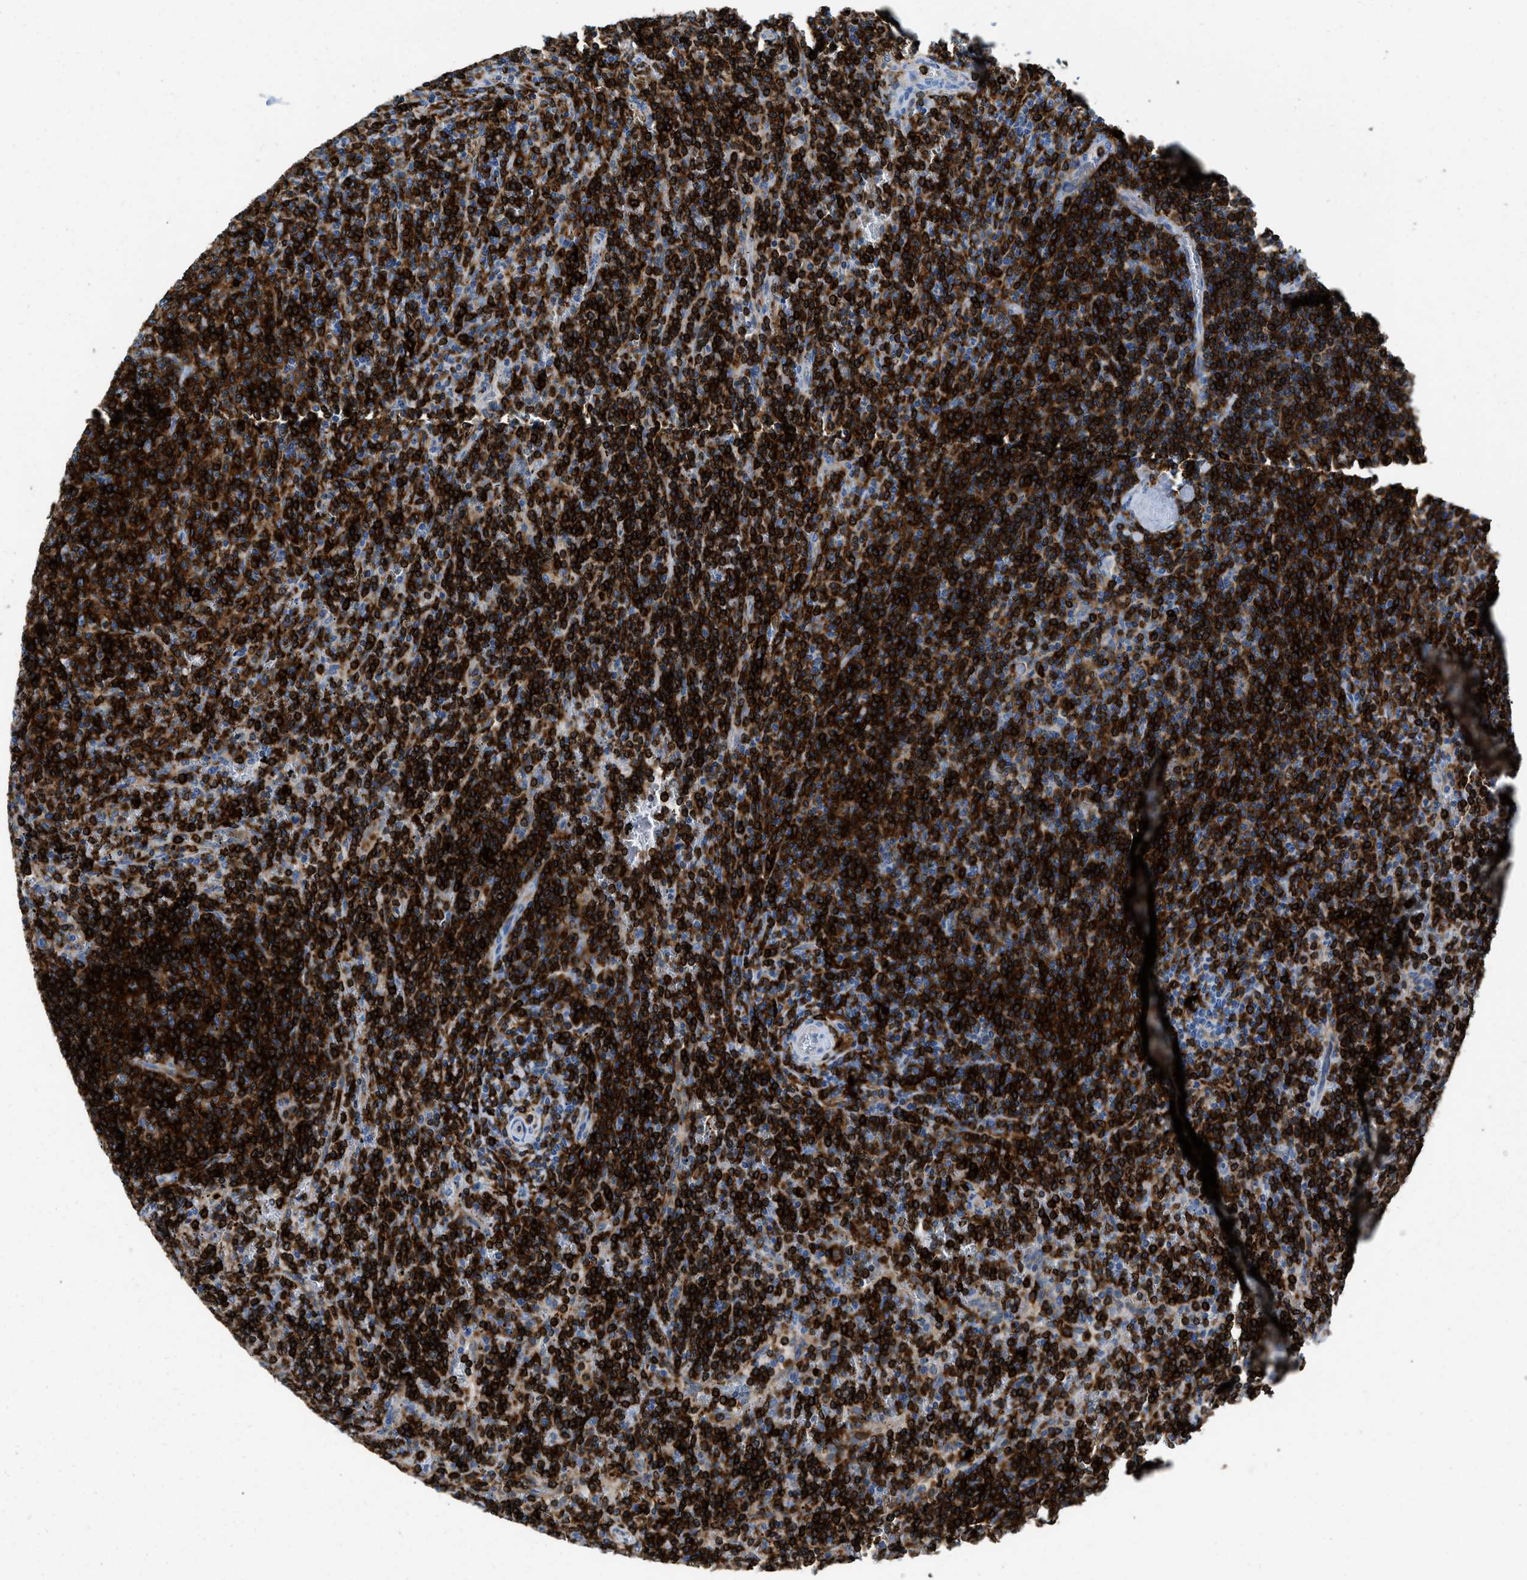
{"staining": {"intensity": "strong", "quantity": ">75%", "location": "cytoplasmic/membranous"}, "tissue": "lymphoma", "cell_type": "Tumor cells", "image_type": "cancer", "snomed": [{"axis": "morphology", "description": "Malignant lymphoma, non-Hodgkin's type, Low grade"}, {"axis": "topography", "description": "Spleen"}], "caption": "Brown immunohistochemical staining in lymphoma exhibits strong cytoplasmic/membranous expression in approximately >75% of tumor cells.", "gene": "CD226", "patient": {"sex": "female", "age": 50}}